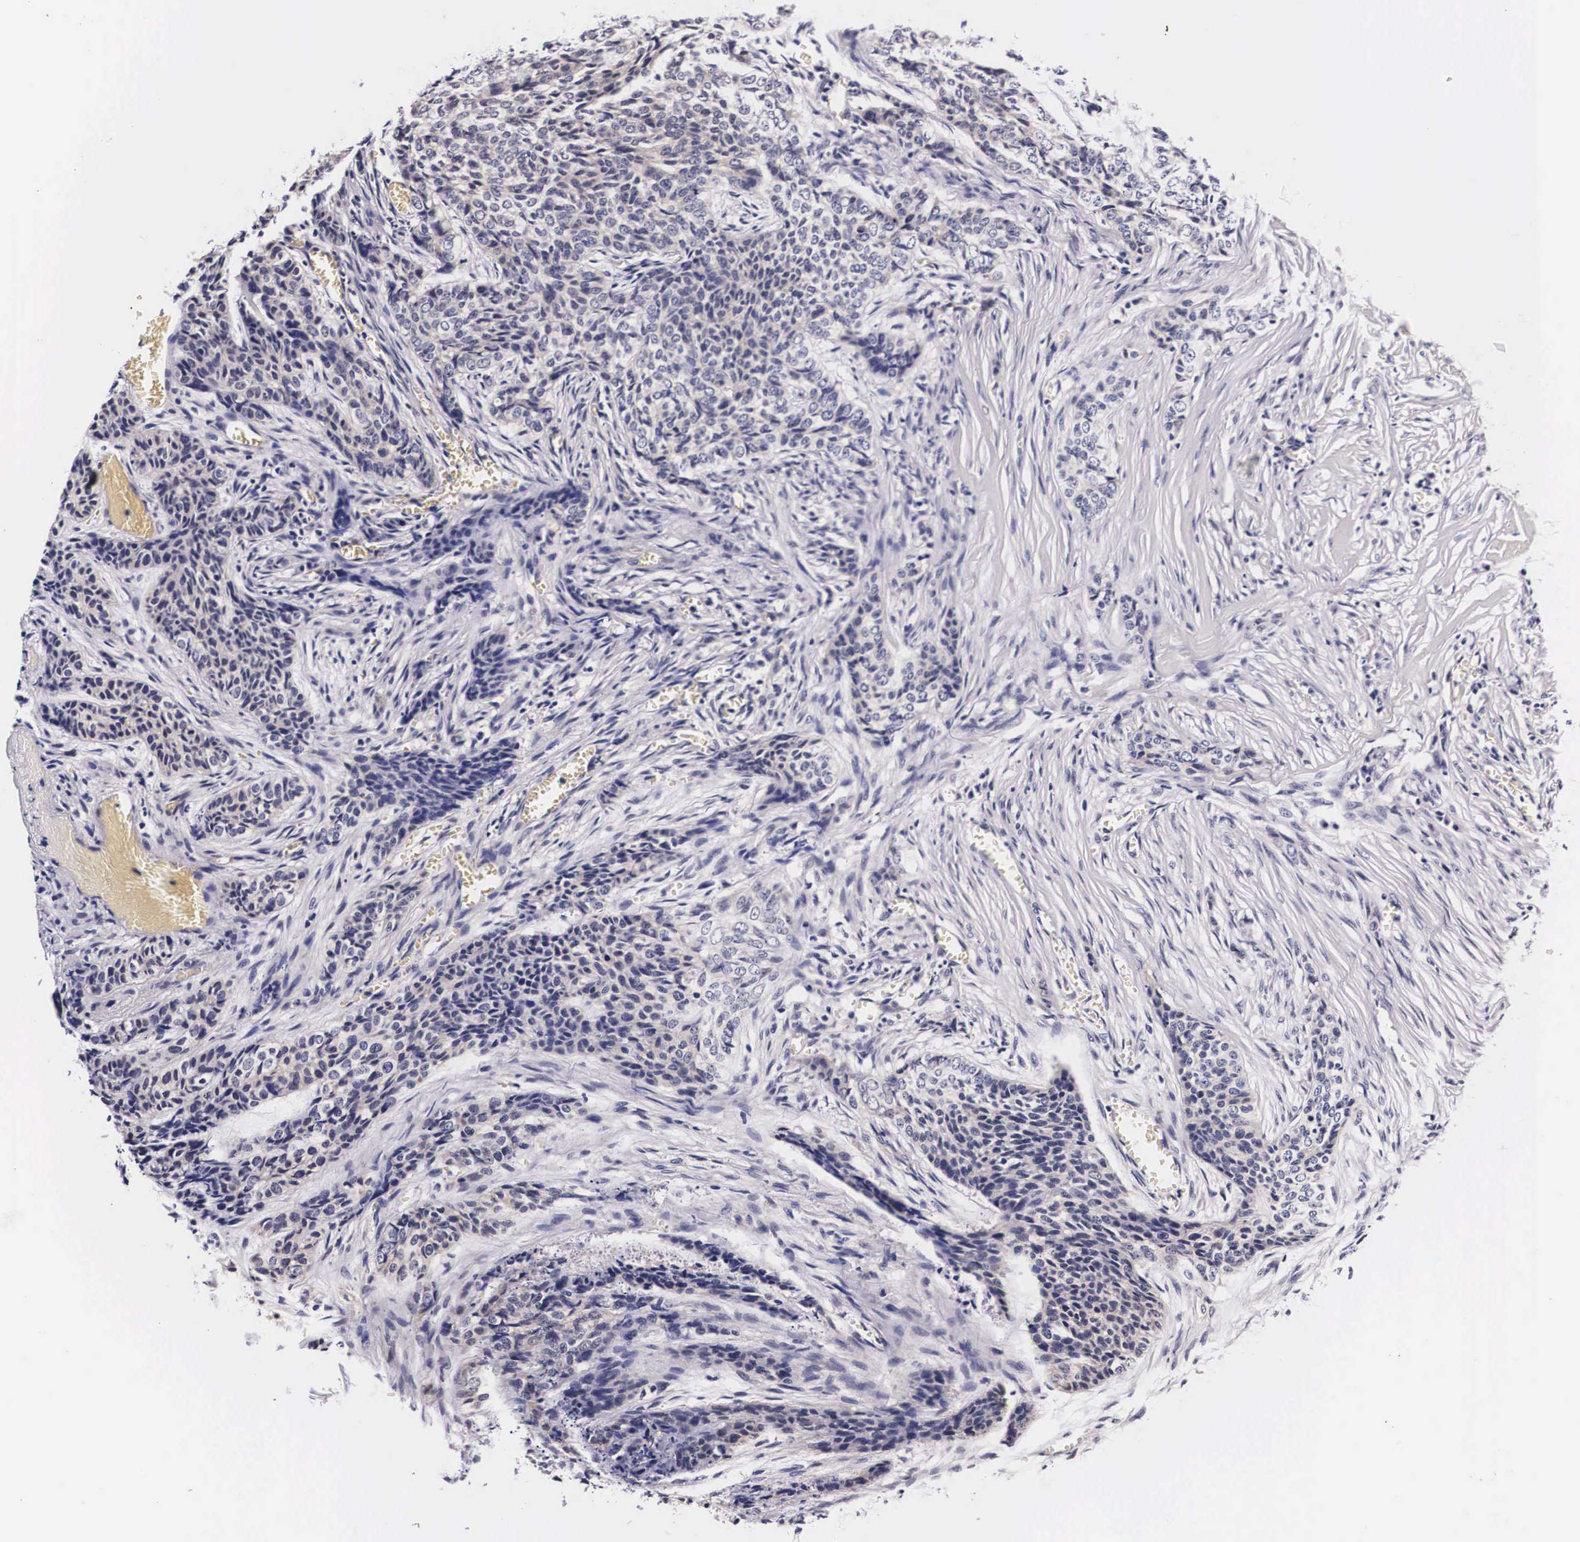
{"staining": {"intensity": "negative", "quantity": "none", "location": "none"}, "tissue": "skin cancer", "cell_type": "Tumor cells", "image_type": "cancer", "snomed": [{"axis": "morphology", "description": "Normal tissue, NOS"}, {"axis": "morphology", "description": "Basal cell carcinoma"}, {"axis": "topography", "description": "Skin"}], "caption": "Skin basal cell carcinoma was stained to show a protein in brown. There is no significant positivity in tumor cells.", "gene": "PHETA2", "patient": {"sex": "female", "age": 65}}